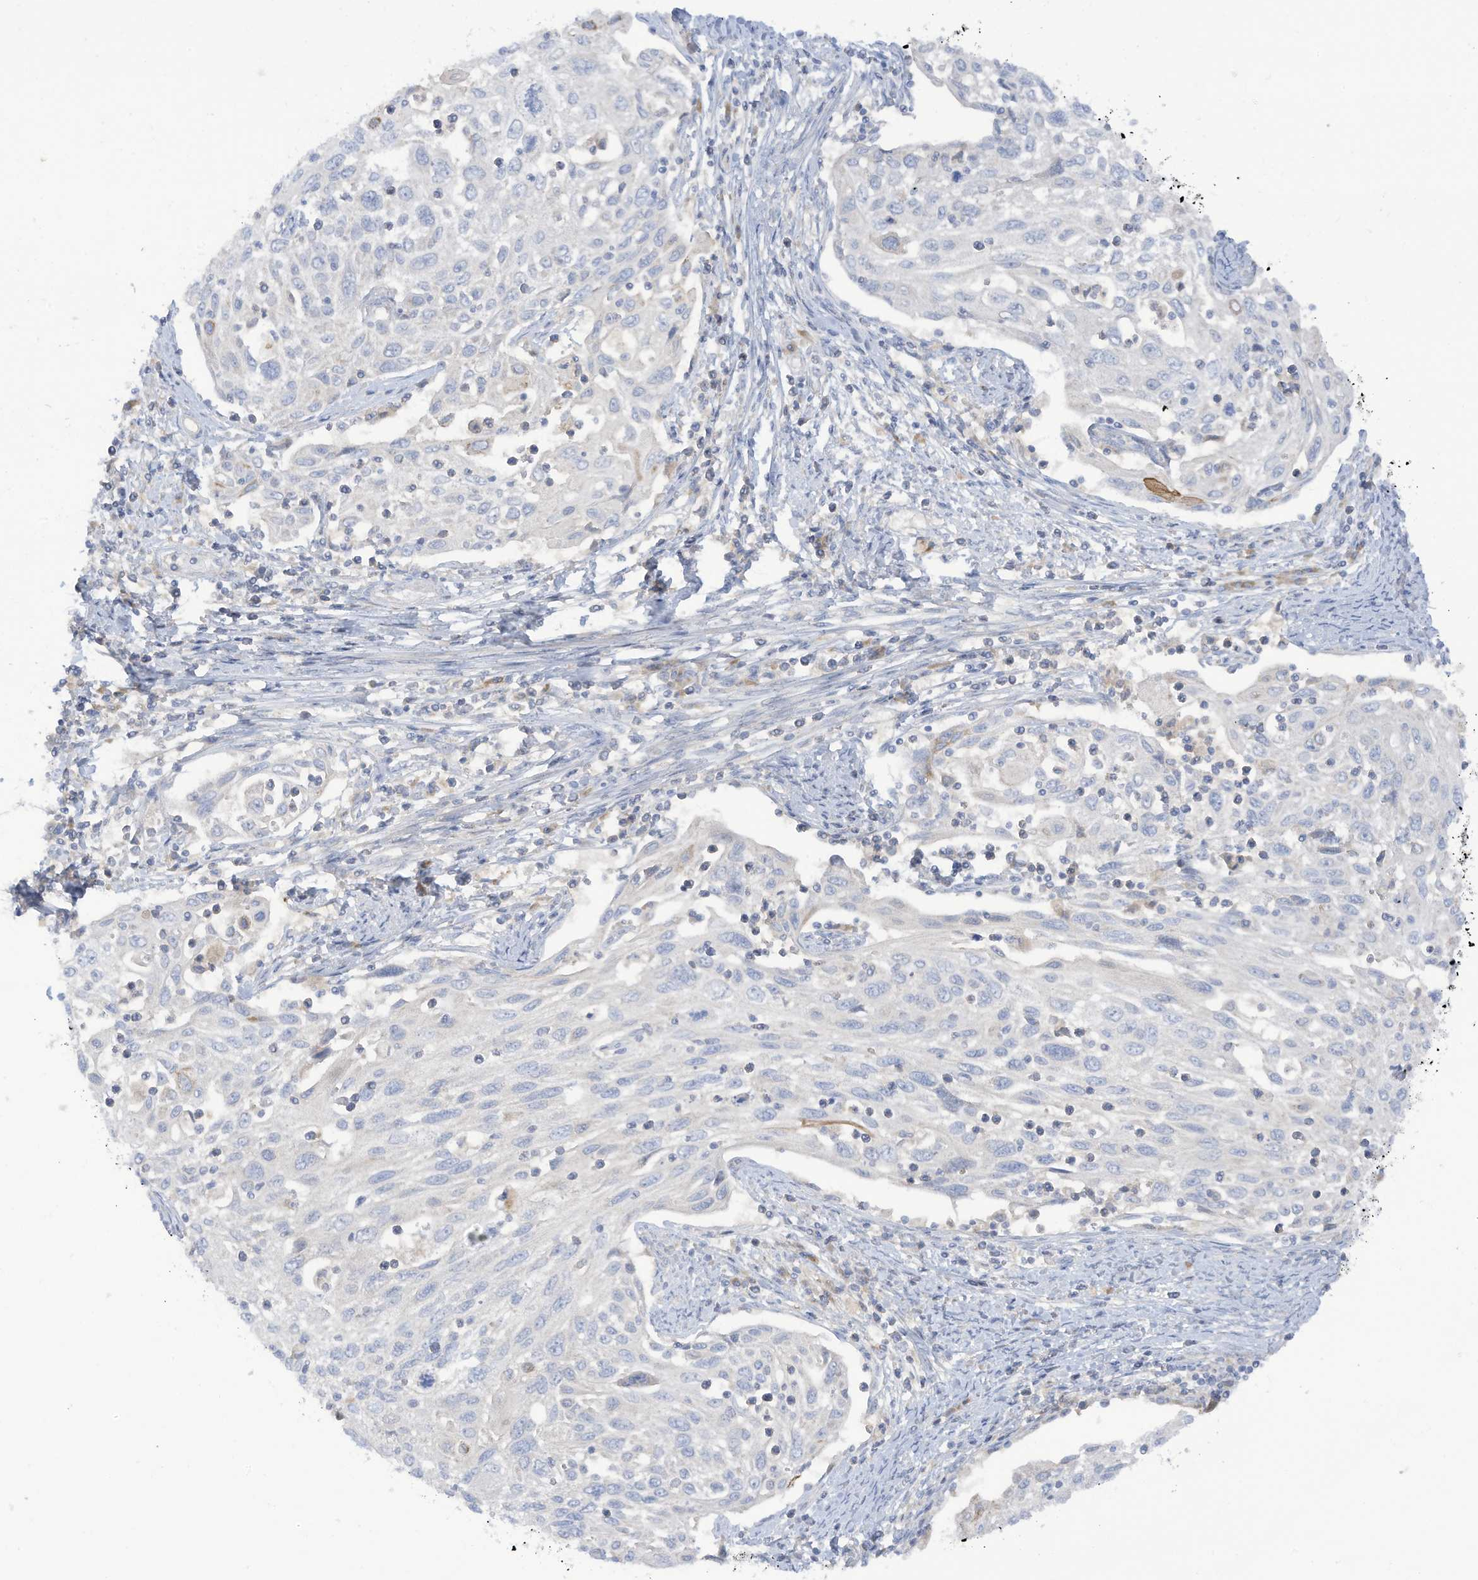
{"staining": {"intensity": "negative", "quantity": "none", "location": "none"}, "tissue": "cervical cancer", "cell_type": "Tumor cells", "image_type": "cancer", "snomed": [{"axis": "morphology", "description": "Squamous cell carcinoma, NOS"}, {"axis": "topography", "description": "Cervix"}], "caption": "A photomicrograph of human cervical cancer is negative for staining in tumor cells. (DAB IHC, high magnification).", "gene": "LRRN2", "patient": {"sex": "female", "age": 70}}